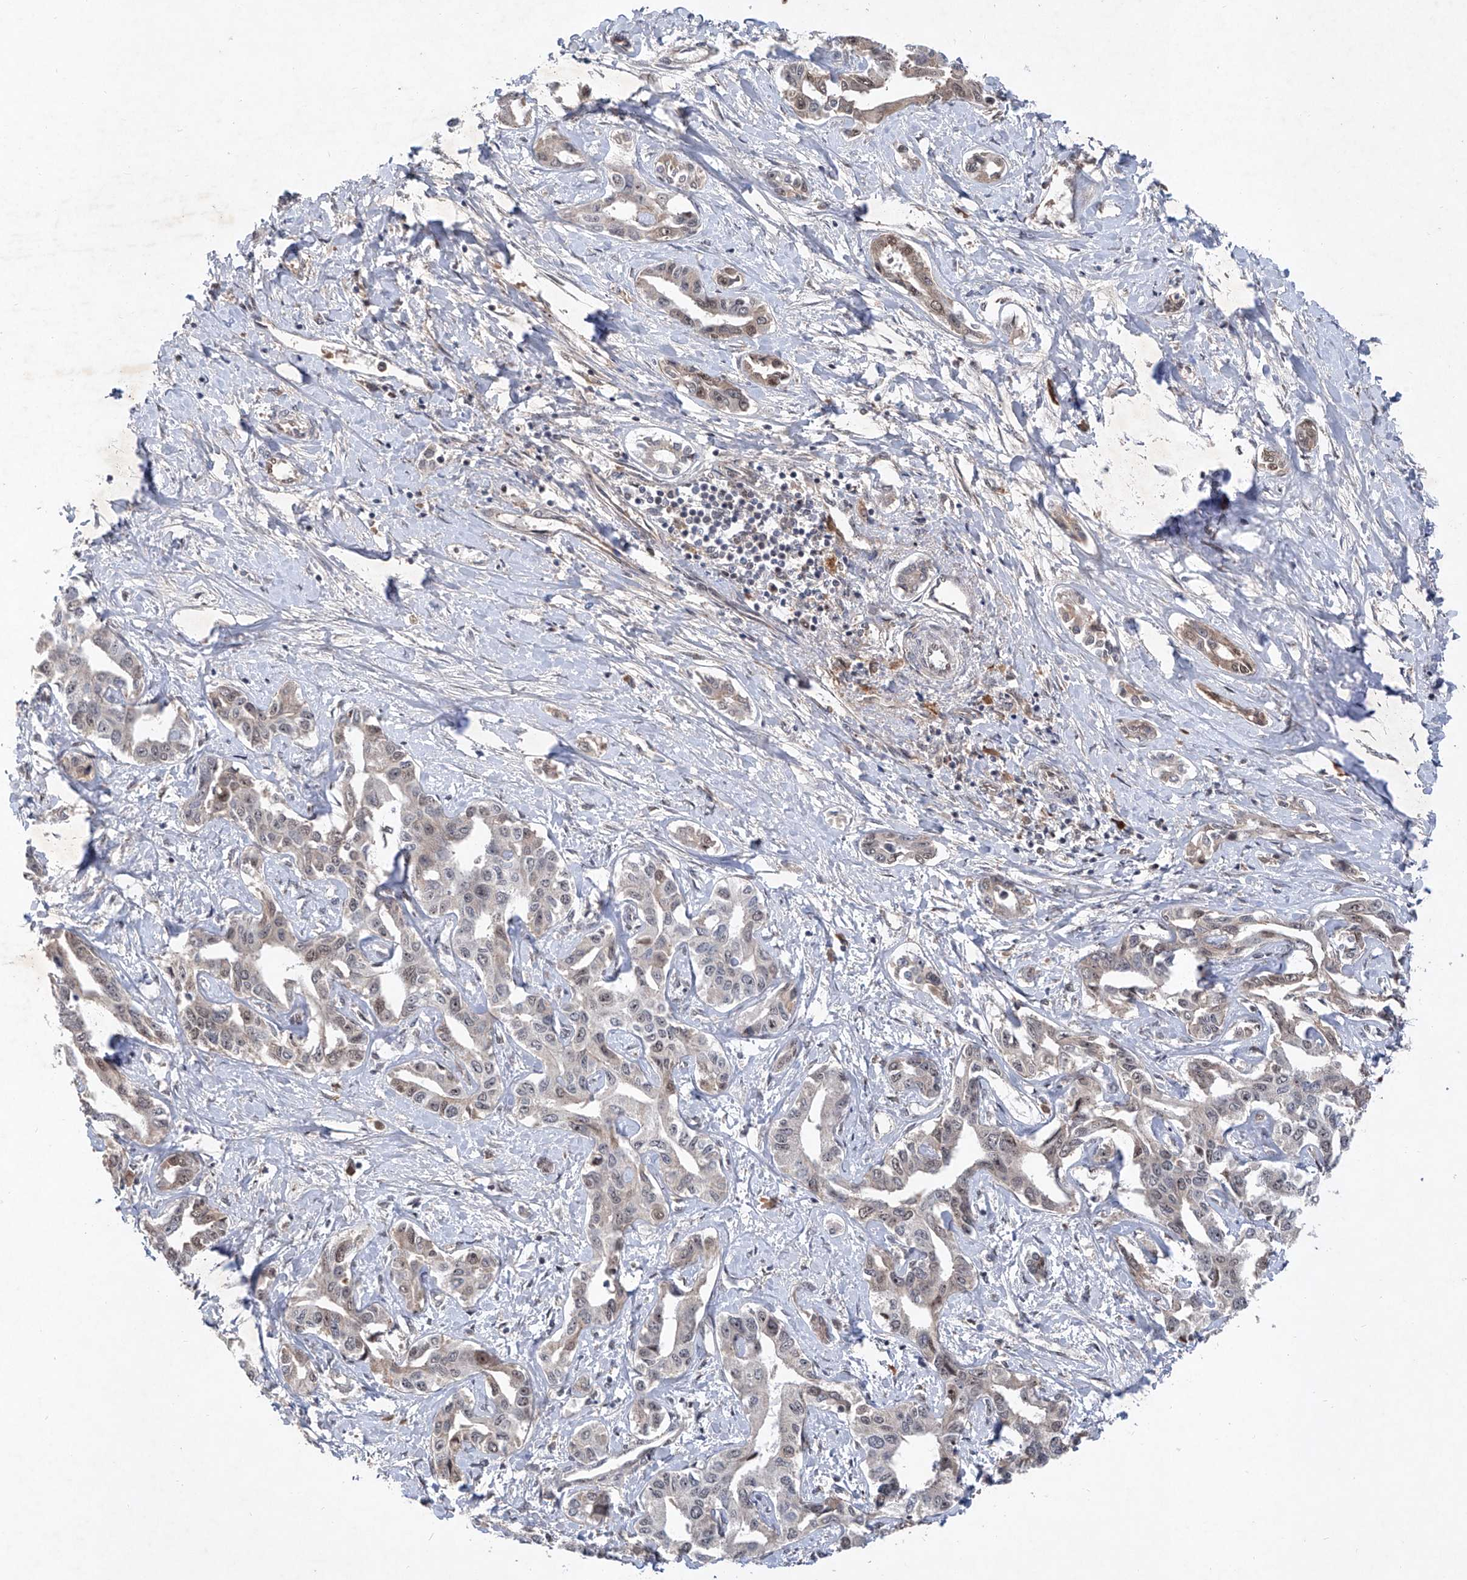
{"staining": {"intensity": "weak", "quantity": "25%-75%", "location": "cytoplasmic/membranous,nuclear"}, "tissue": "liver cancer", "cell_type": "Tumor cells", "image_type": "cancer", "snomed": [{"axis": "morphology", "description": "Cholangiocarcinoma"}, {"axis": "topography", "description": "Liver"}], "caption": "High-power microscopy captured an IHC micrograph of cholangiocarcinoma (liver), revealing weak cytoplasmic/membranous and nuclear staining in about 25%-75% of tumor cells.", "gene": "FAM135A", "patient": {"sex": "male", "age": 59}}